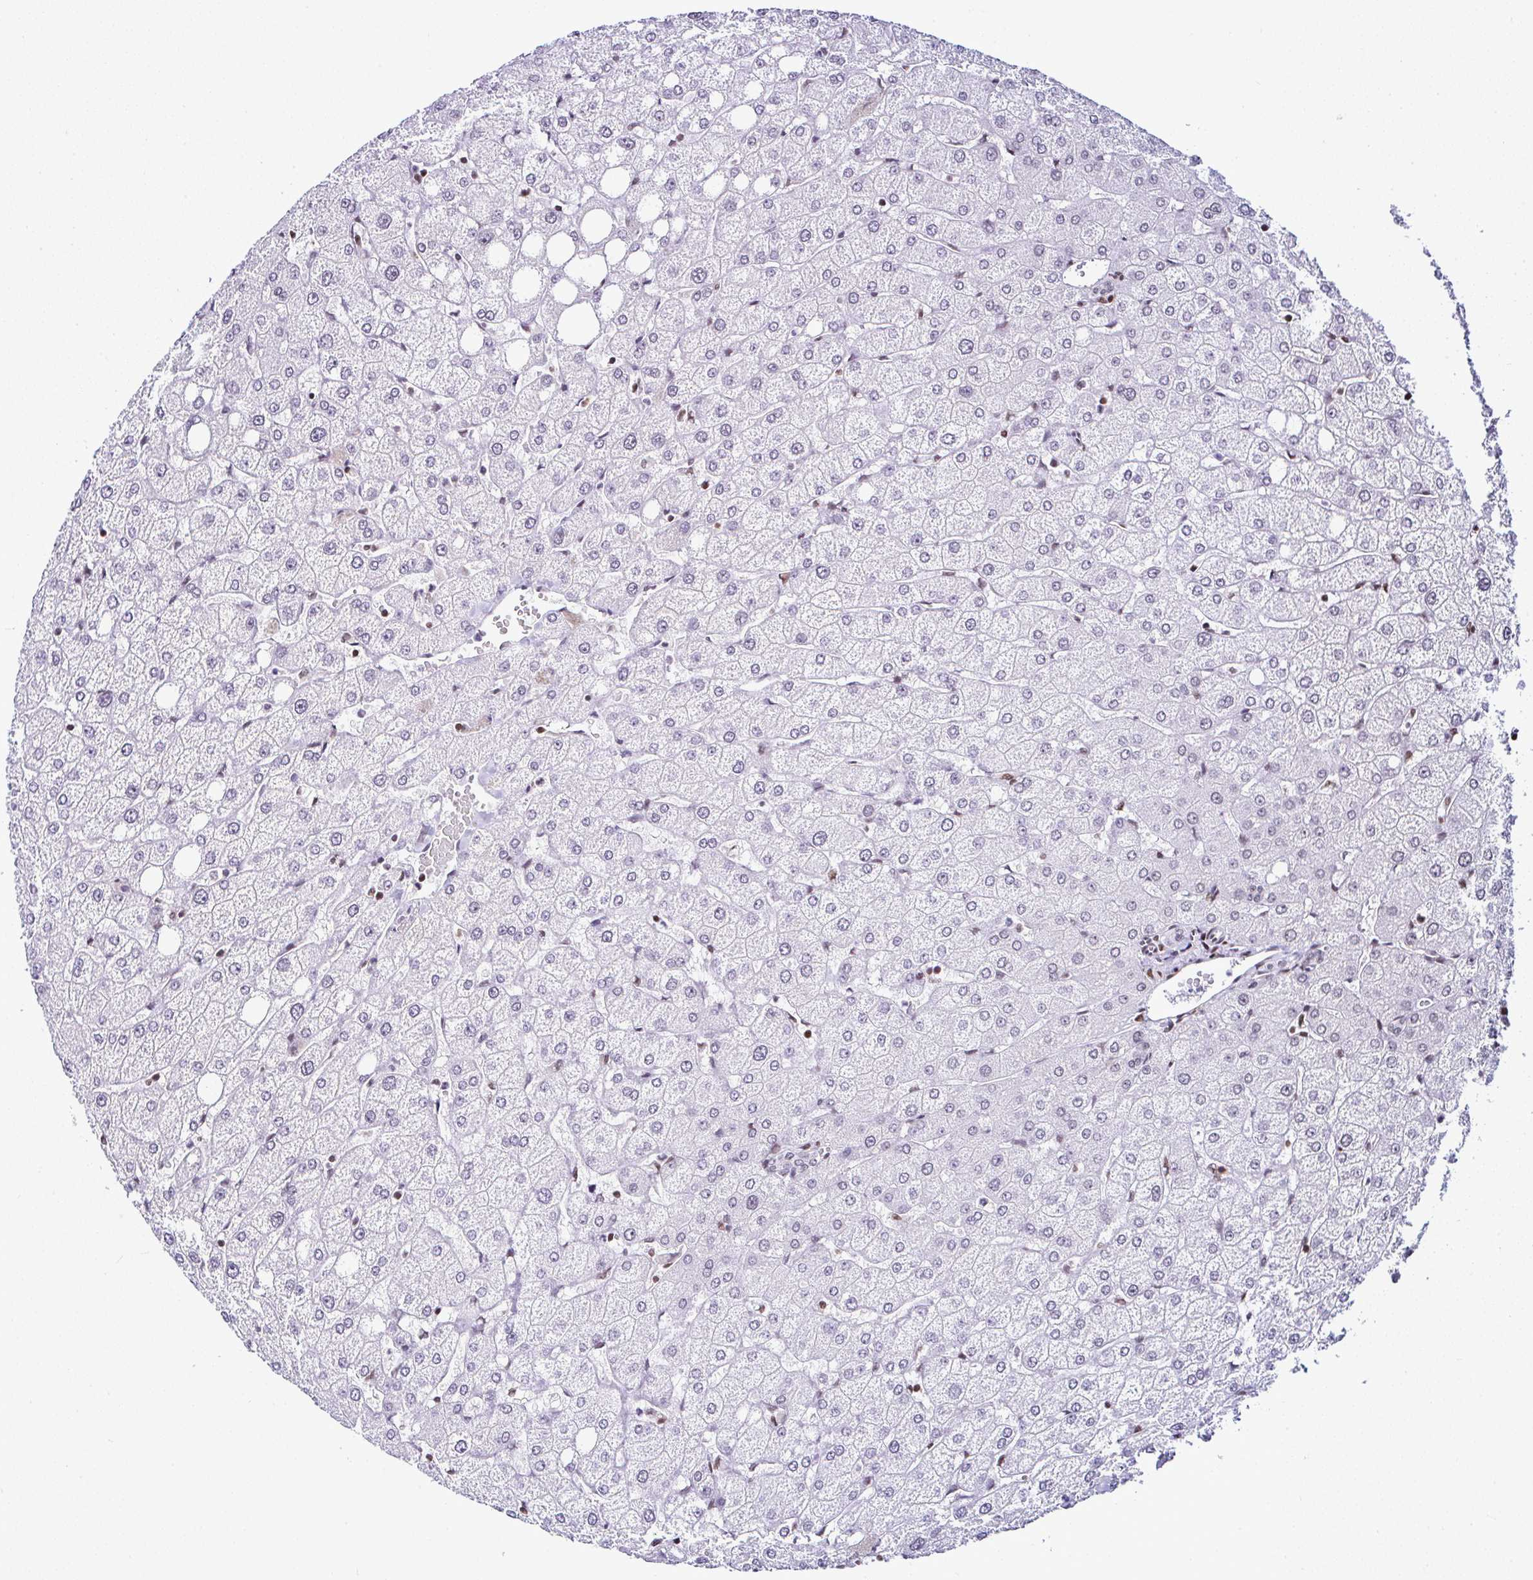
{"staining": {"intensity": "negative", "quantity": "none", "location": "none"}, "tissue": "liver", "cell_type": "Cholangiocytes", "image_type": "normal", "snomed": [{"axis": "morphology", "description": "Normal tissue, NOS"}, {"axis": "topography", "description": "Liver"}], "caption": "Cholangiocytes show no significant protein staining in unremarkable liver. The staining was performed using DAB to visualize the protein expression in brown, while the nuclei were stained in blue with hematoxylin (Magnification: 20x).", "gene": "DR1", "patient": {"sex": "female", "age": 54}}